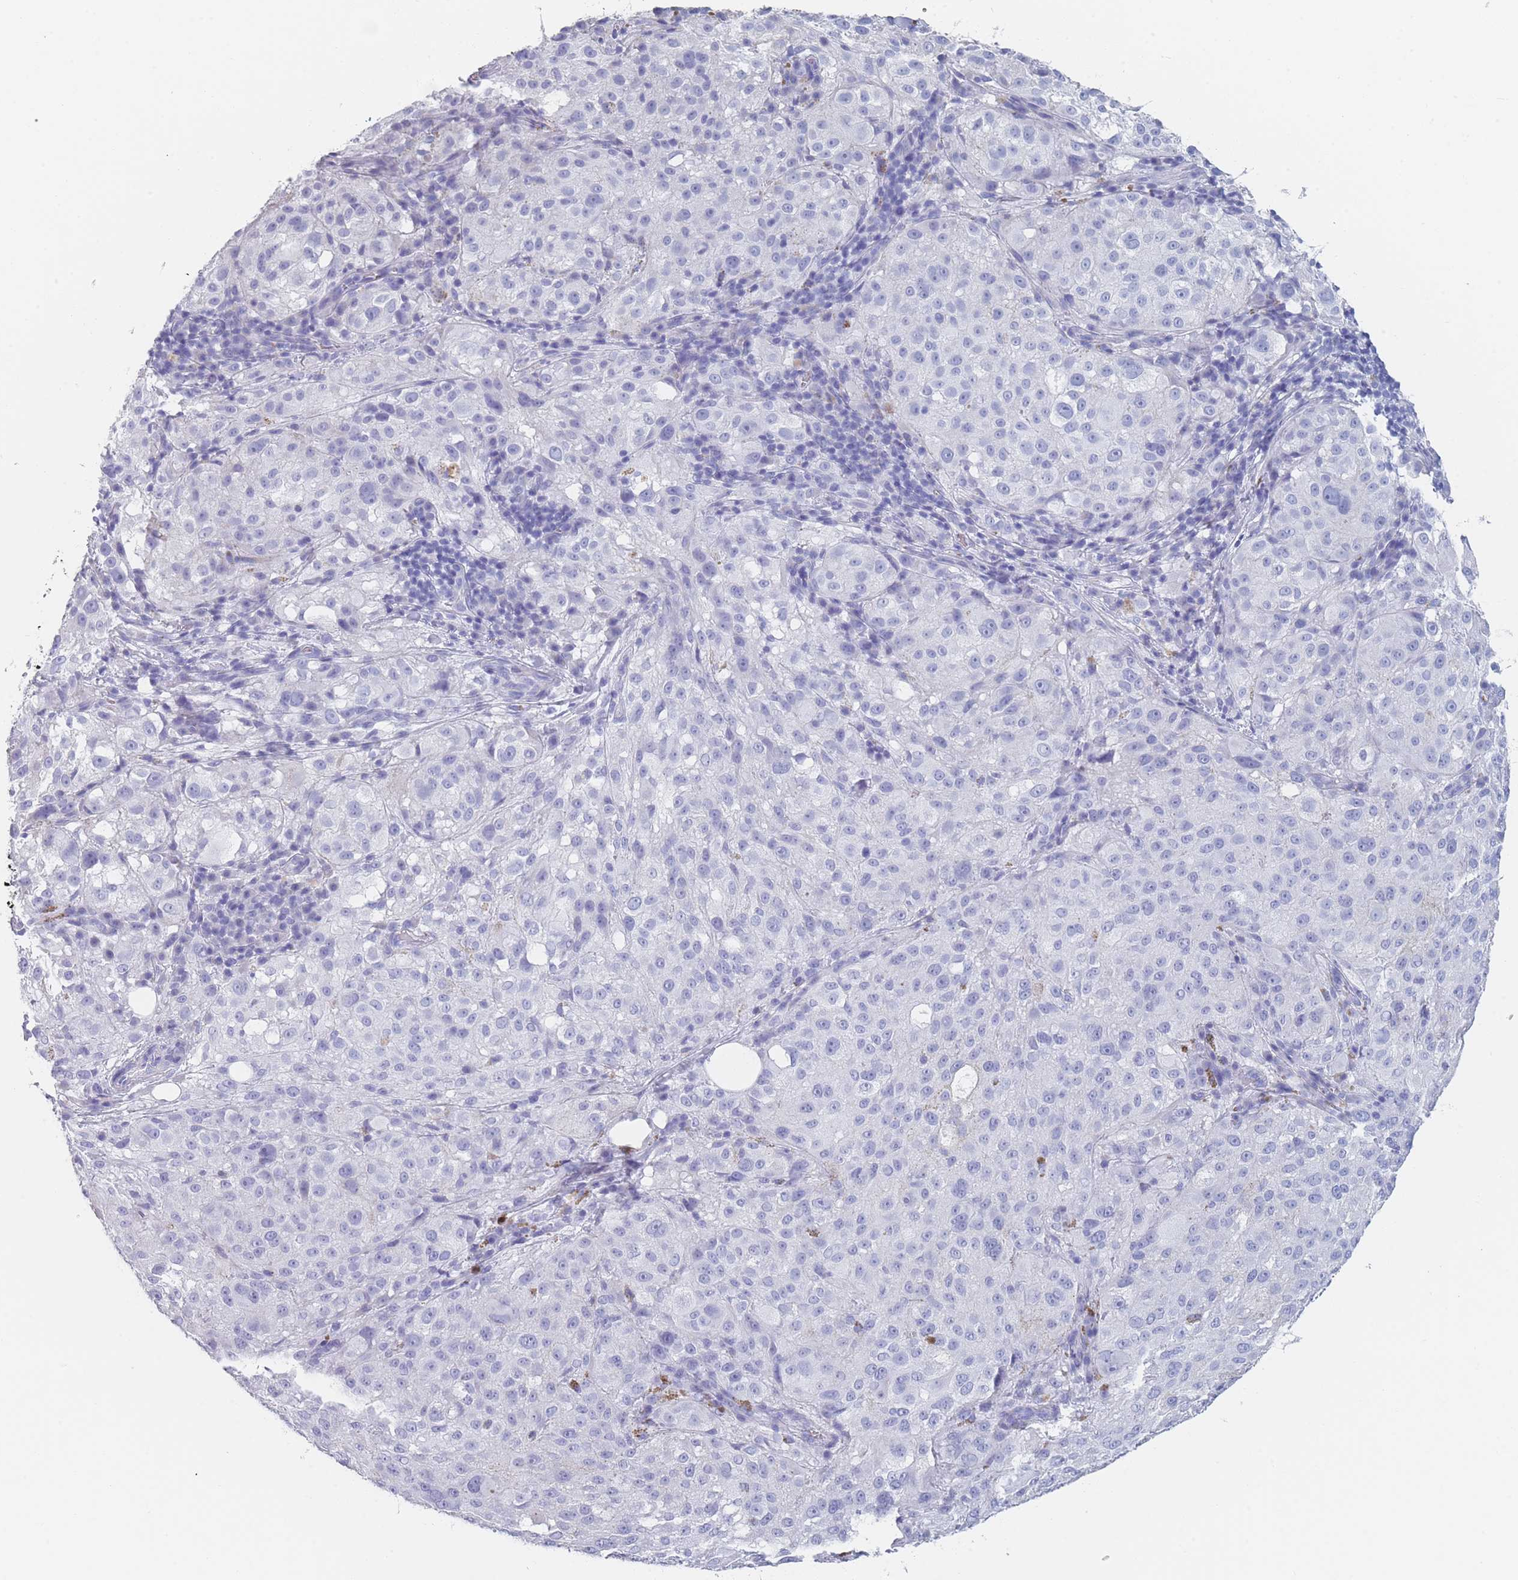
{"staining": {"intensity": "negative", "quantity": "none", "location": "none"}, "tissue": "melanoma", "cell_type": "Tumor cells", "image_type": "cancer", "snomed": [{"axis": "morphology", "description": "Necrosis, NOS"}, {"axis": "morphology", "description": "Malignant melanoma, NOS"}, {"axis": "topography", "description": "Skin"}], "caption": "A high-resolution image shows immunohistochemistry (IHC) staining of malignant melanoma, which demonstrates no significant expression in tumor cells.", "gene": "OR5D16", "patient": {"sex": "female", "age": 87}}